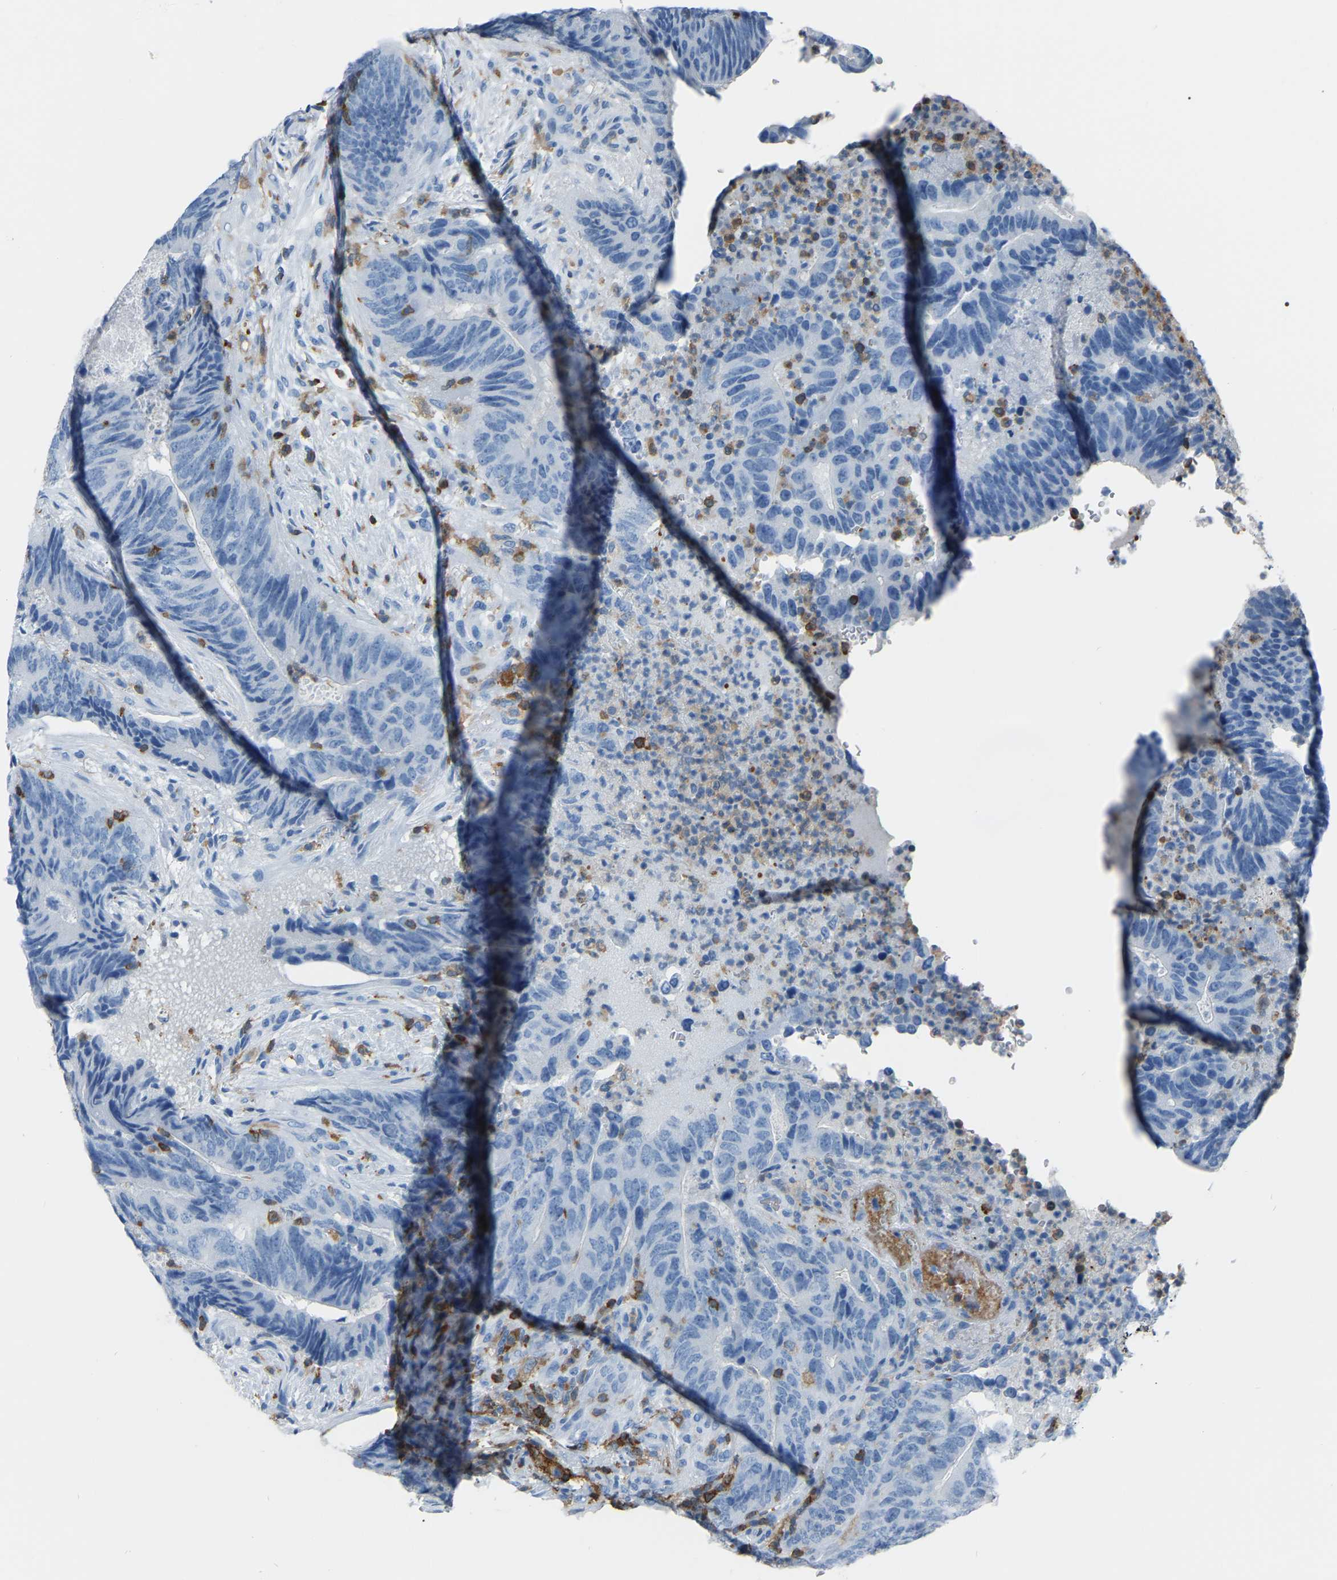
{"staining": {"intensity": "negative", "quantity": "none", "location": "none"}, "tissue": "colorectal cancer", "cell_type": "Tumor cells", "image_type": "cancer", "snomed": [{"axis": "morphology", "description": "Adenocarcinoma, NOS"}, {"axis": "topography", "description": "Colon"}], "caption": "There is no significant positivity in tumor cells of adenocarcinoma (colorectal).", "gene": "ARHGAP45", "patient": {"sex": "male", "age": 56}}